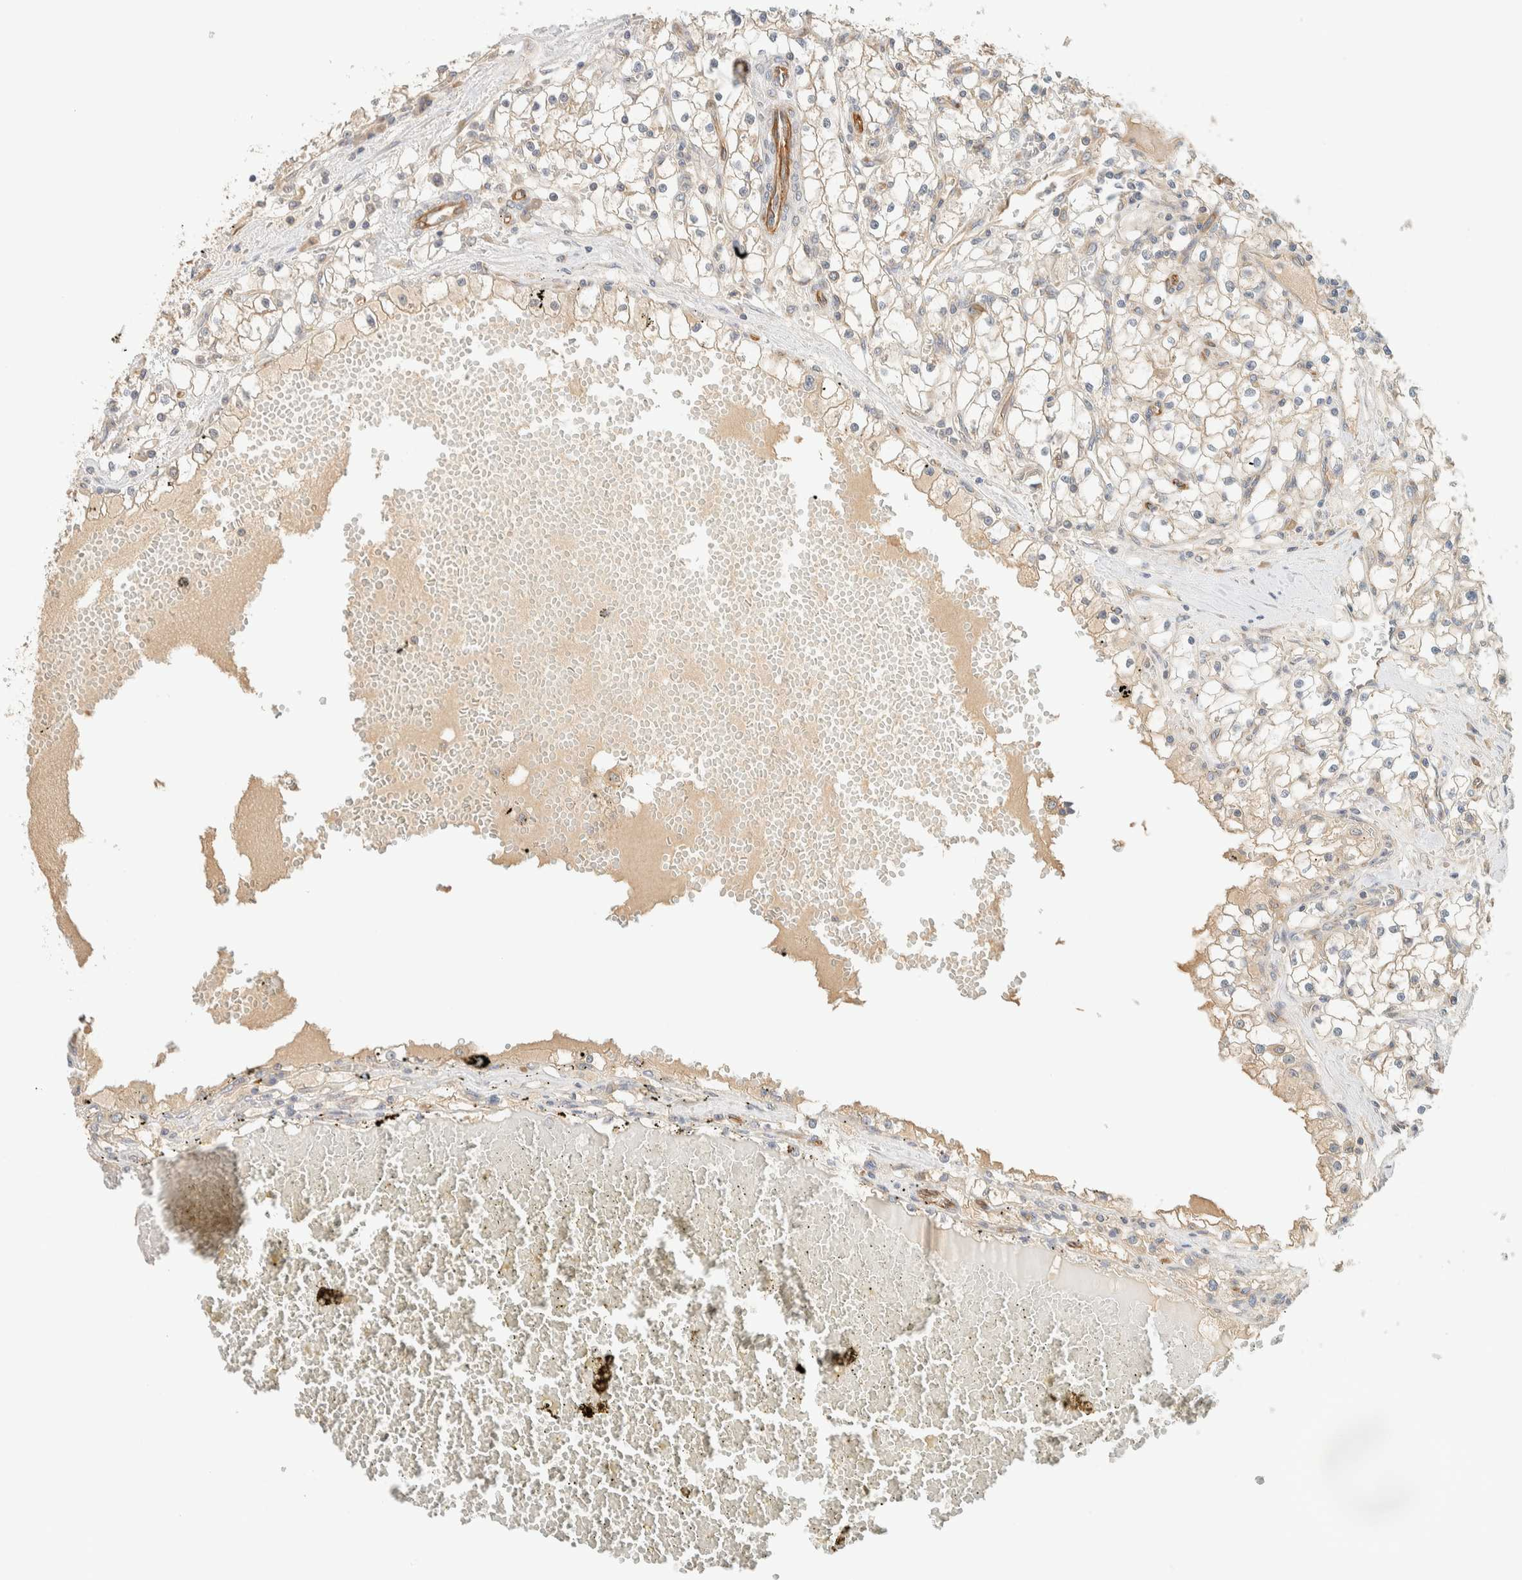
{"staining": {"intensity": "negative", "quantity": "none", "location": "none"}, "tissue": "renal cancer", "cell_type": "Tumor cells", "image_type": "cancer", "snomed": [{"axis": "morphology", "description": "Adenocarcinoma, NOS"}, {"axis": "topography", "description": "Kidney"}], "caption": "Immunohistochemical staining of human renal cancer (adenocarcinoma) demonstrates no significant staining in tumor cells.", "gene": "LIMA1", "patient": {"sex": "male", "age": 56}}